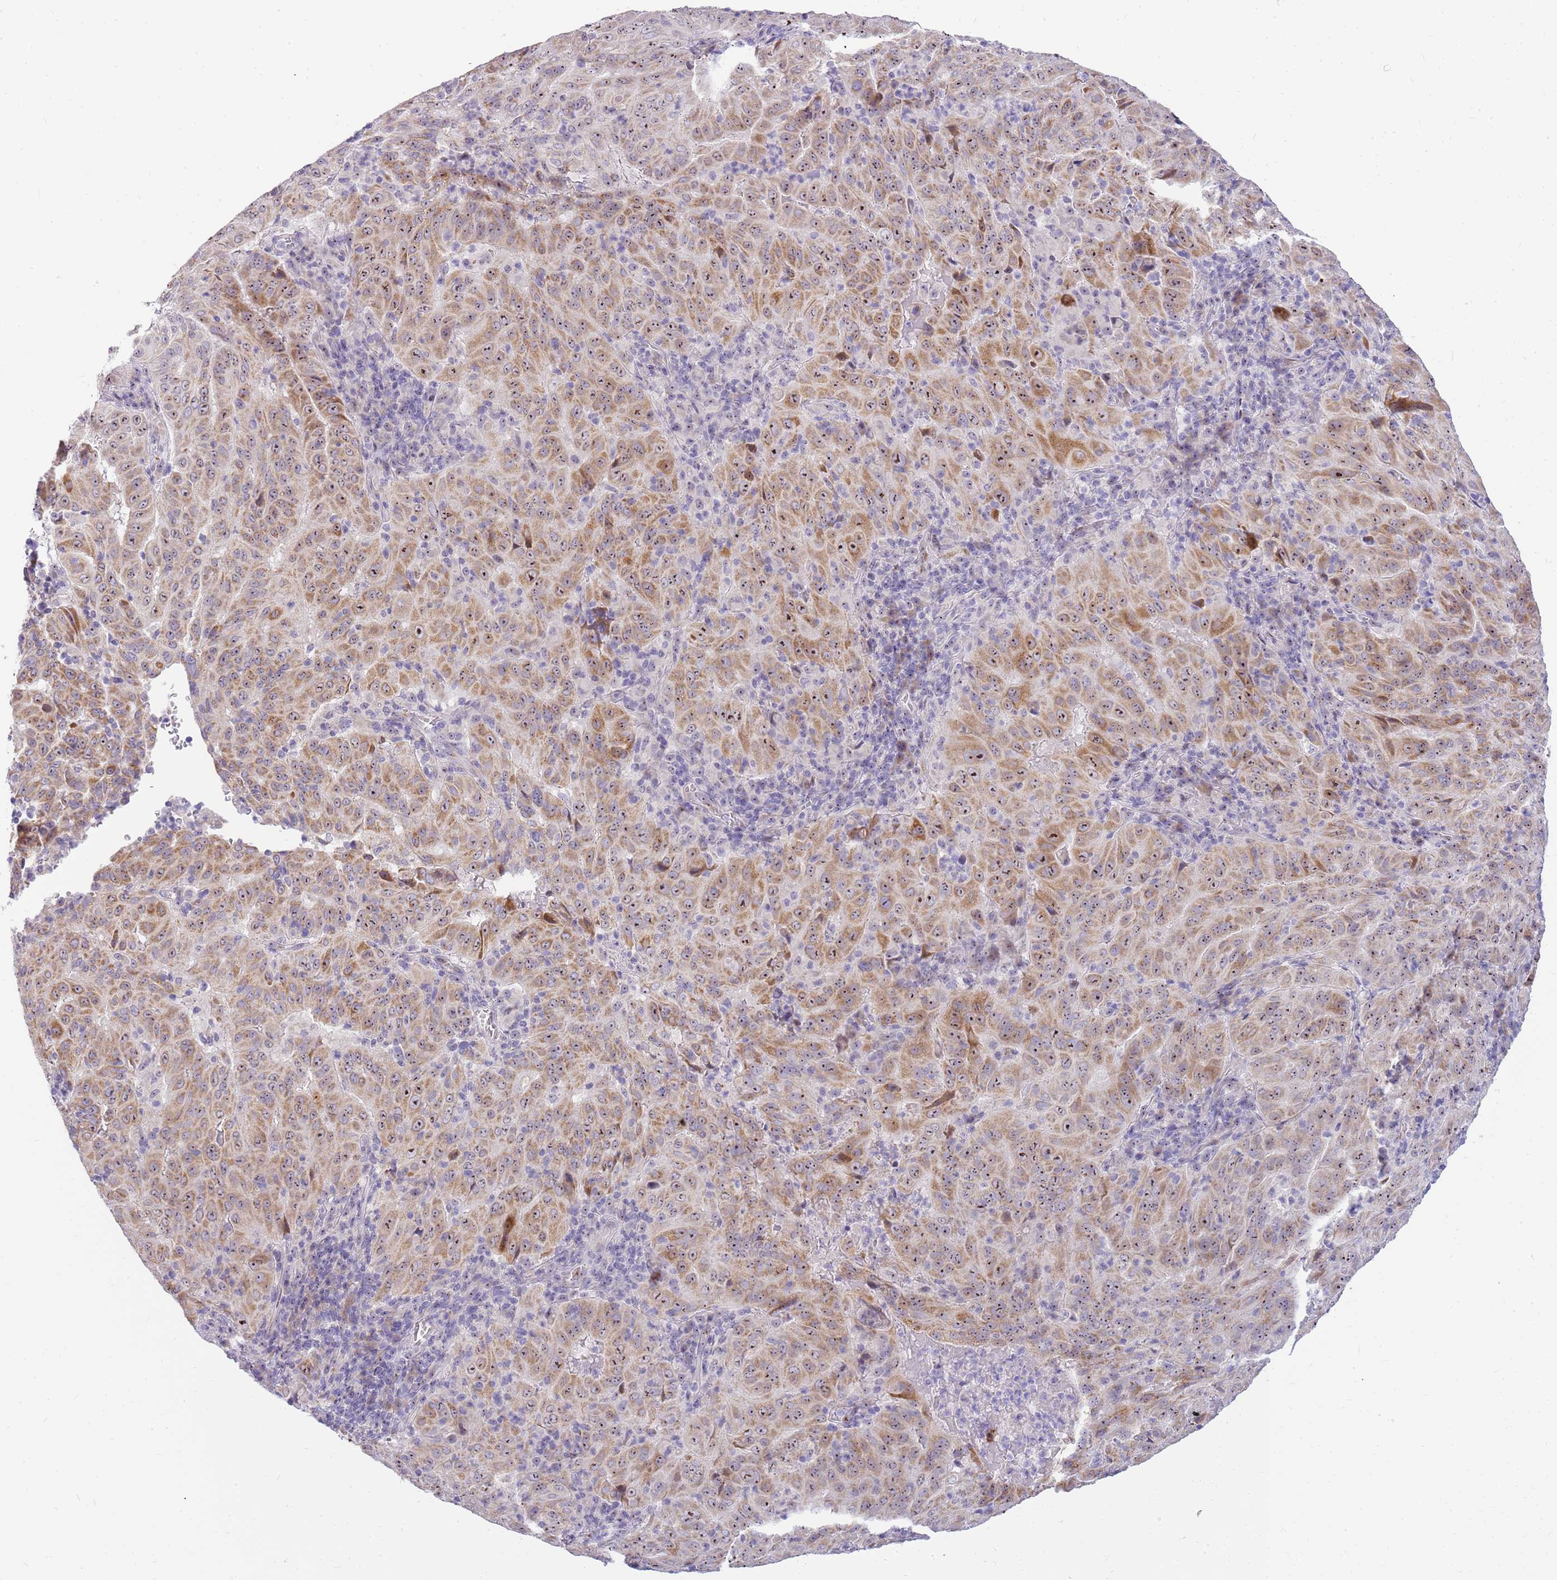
{"staining": {"intensity": "moderate", "quantity": ">75%", "location": "cytoplasmic/membranous,nuclear"}, "tissue": "pancreatic cancer", "cell_type": "Tumor cells", "image_type": "cancer", "snomed": [{"axis": "morphology", "description": "Adenocarcinoma, NOS"}, {"axis": "topography", "description": "Pancreas"}], "caption": "Human pancreatic cancer stained for a protein (brown) shows moderate cytoplasmic/membranous and nuclear positive staining in approximately >75% of tumor cells.", "gene": "DNAJA3", "patient": {"sex": "male", "age": 63}}